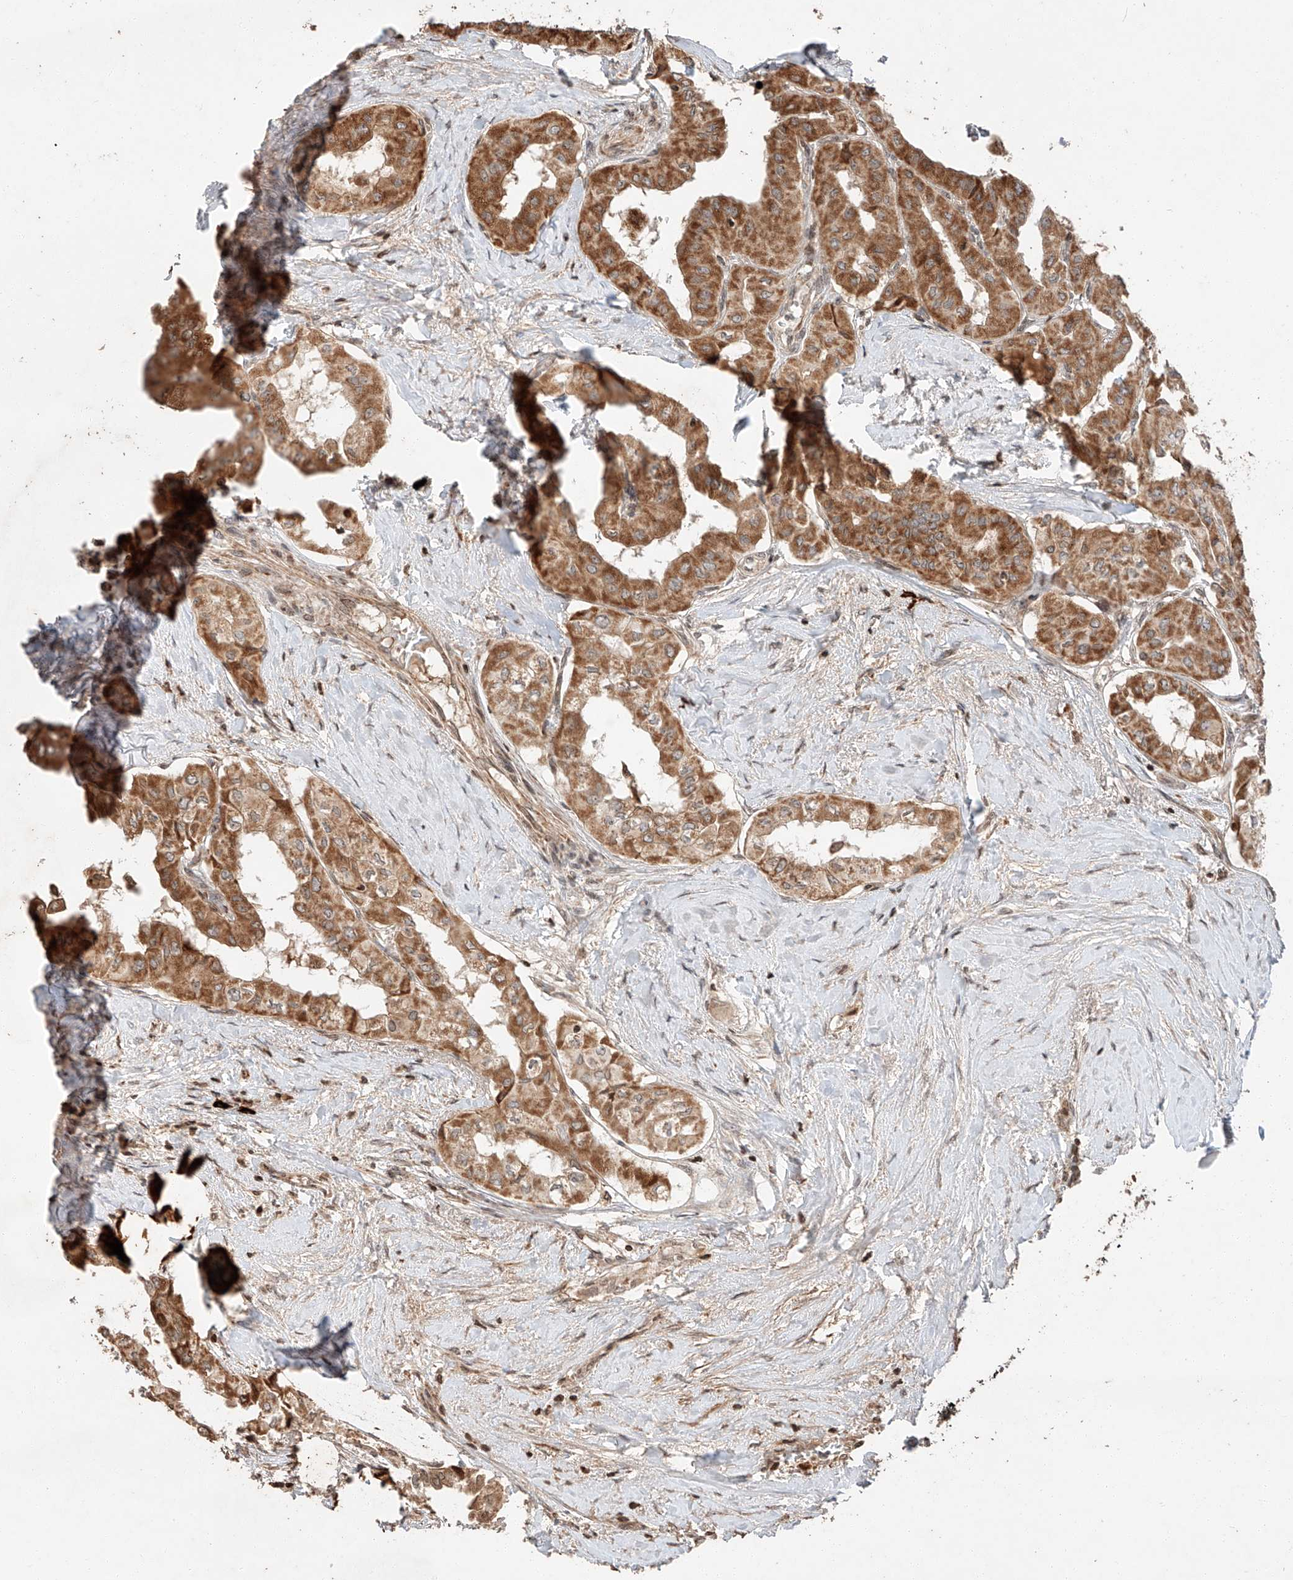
{"staining": {"intensity": "moderate", "quantity": ">75%", "location": "cytoplasmic/membranous"}, "tissue": "thyroid cancer", "cell_type": "Tumor cells", "image_type": "cancer", "snomed": [{"axis": "morphology", "description": "Papillary adenocarcinoma, NOS"}, {"axis": "topography", "description": "Thyroid gland"}], "caption": "There is medium levels of moderate cytoplasmic/membranous positivity in tumor cells of papillary adenocarcinoma (thyroid), as demonstrated by immunohistochemical staining (brown color).", "gene": "ARHGAP33", "patient": {"sex": "female", "age": 59}}